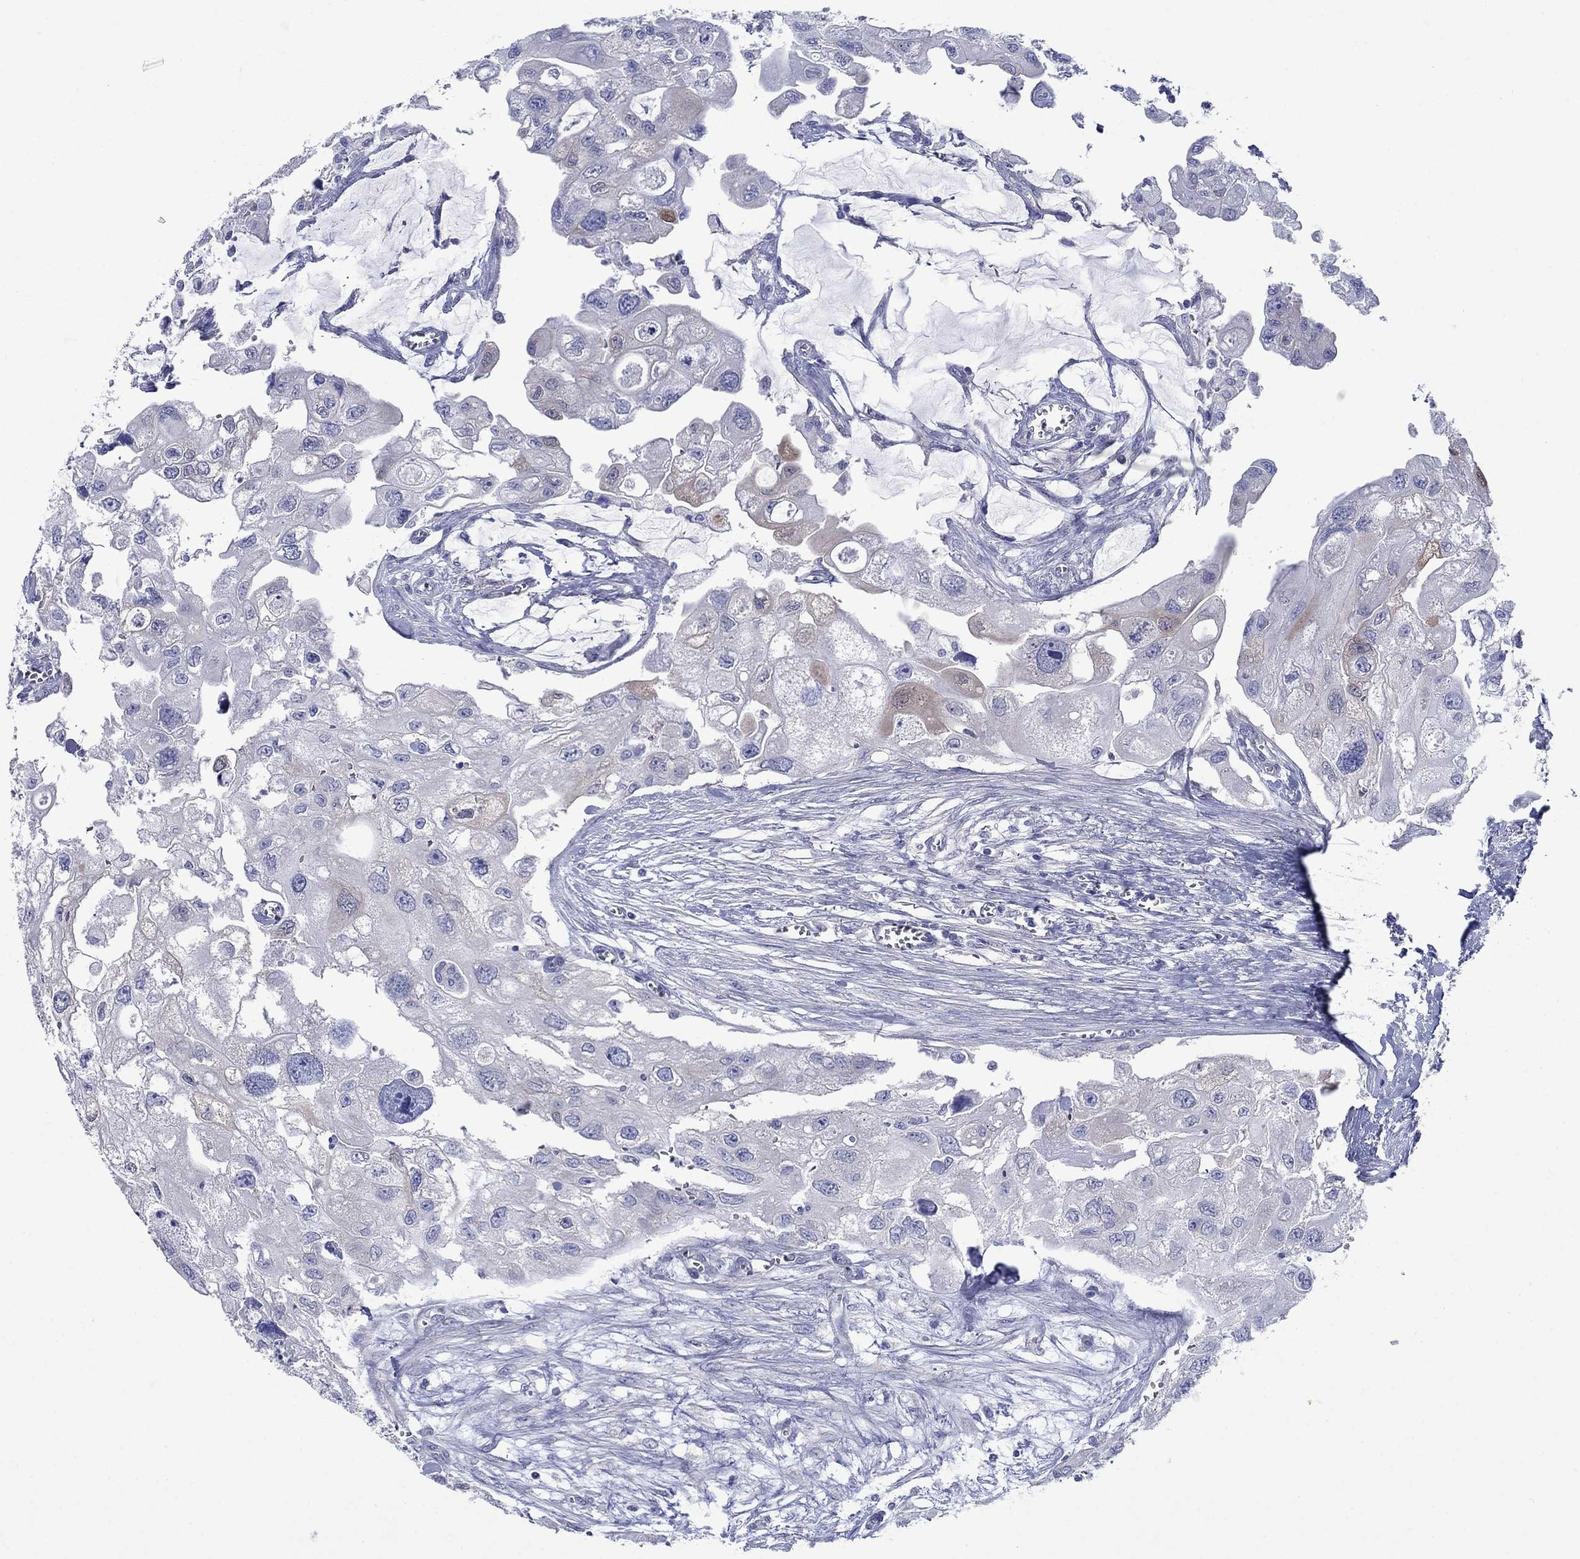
{"staining": {"intensity": "negative", "quantity": "none", "location": "none"}, "tissue": "urothelial cancer", "cell_type": "Tumor cells", "image_type": "cancer", "snomed": [{"axis": "morphology", "description": "Urothelial carcinoma, High grade"}, {"axis": "topography", "description": "Urinary bladder"}], "caption": "Immunohistochemistry (IHC) micrograph of urothelial cancer stained for a protein (brown), which demonstrates no staining in tumor cells.", "gene": "SULT2B1", "patient": {"sex": "male", "age": 59}}